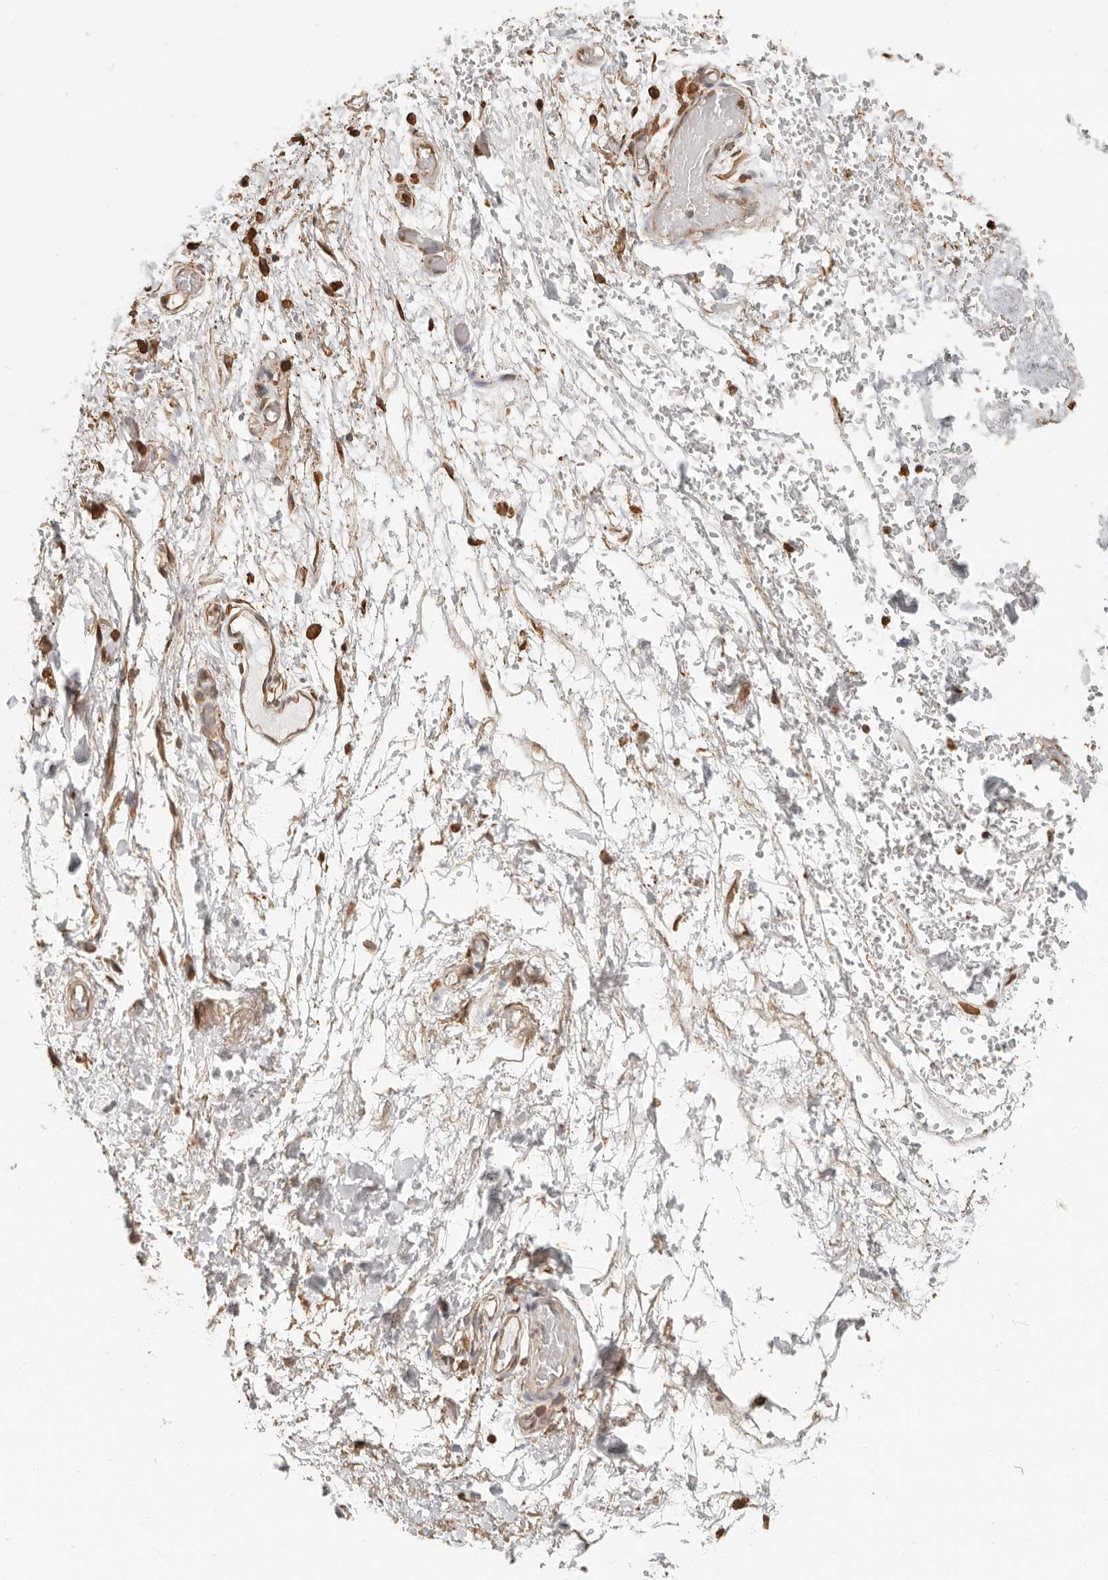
{"staining": {"intensity": "moderate", "quantity": ">75%", "location": "cytoplasmic/membranous,nuclear"}, "tissue": "adipose tissue", "cell_type": "Adipocytes", "image_type": "normal", "snomed": [{"axis": "morphology", "description": "Normal tissue, NOS"}, {"axis": "morphology", "description": "Adenocarcinoma, NOS"}, {"axis": "topography", "description": "Esophagus"}], "caption": "Immunohistochemical staining of unremarkable human adipose tissue reveals medium levels of moderate cytoplasmic/membranous,nuclear staining in about >75% of adipocytes.", "gene": "ARHGEF10L", "patient": {"sex": "male", "age": 62}}